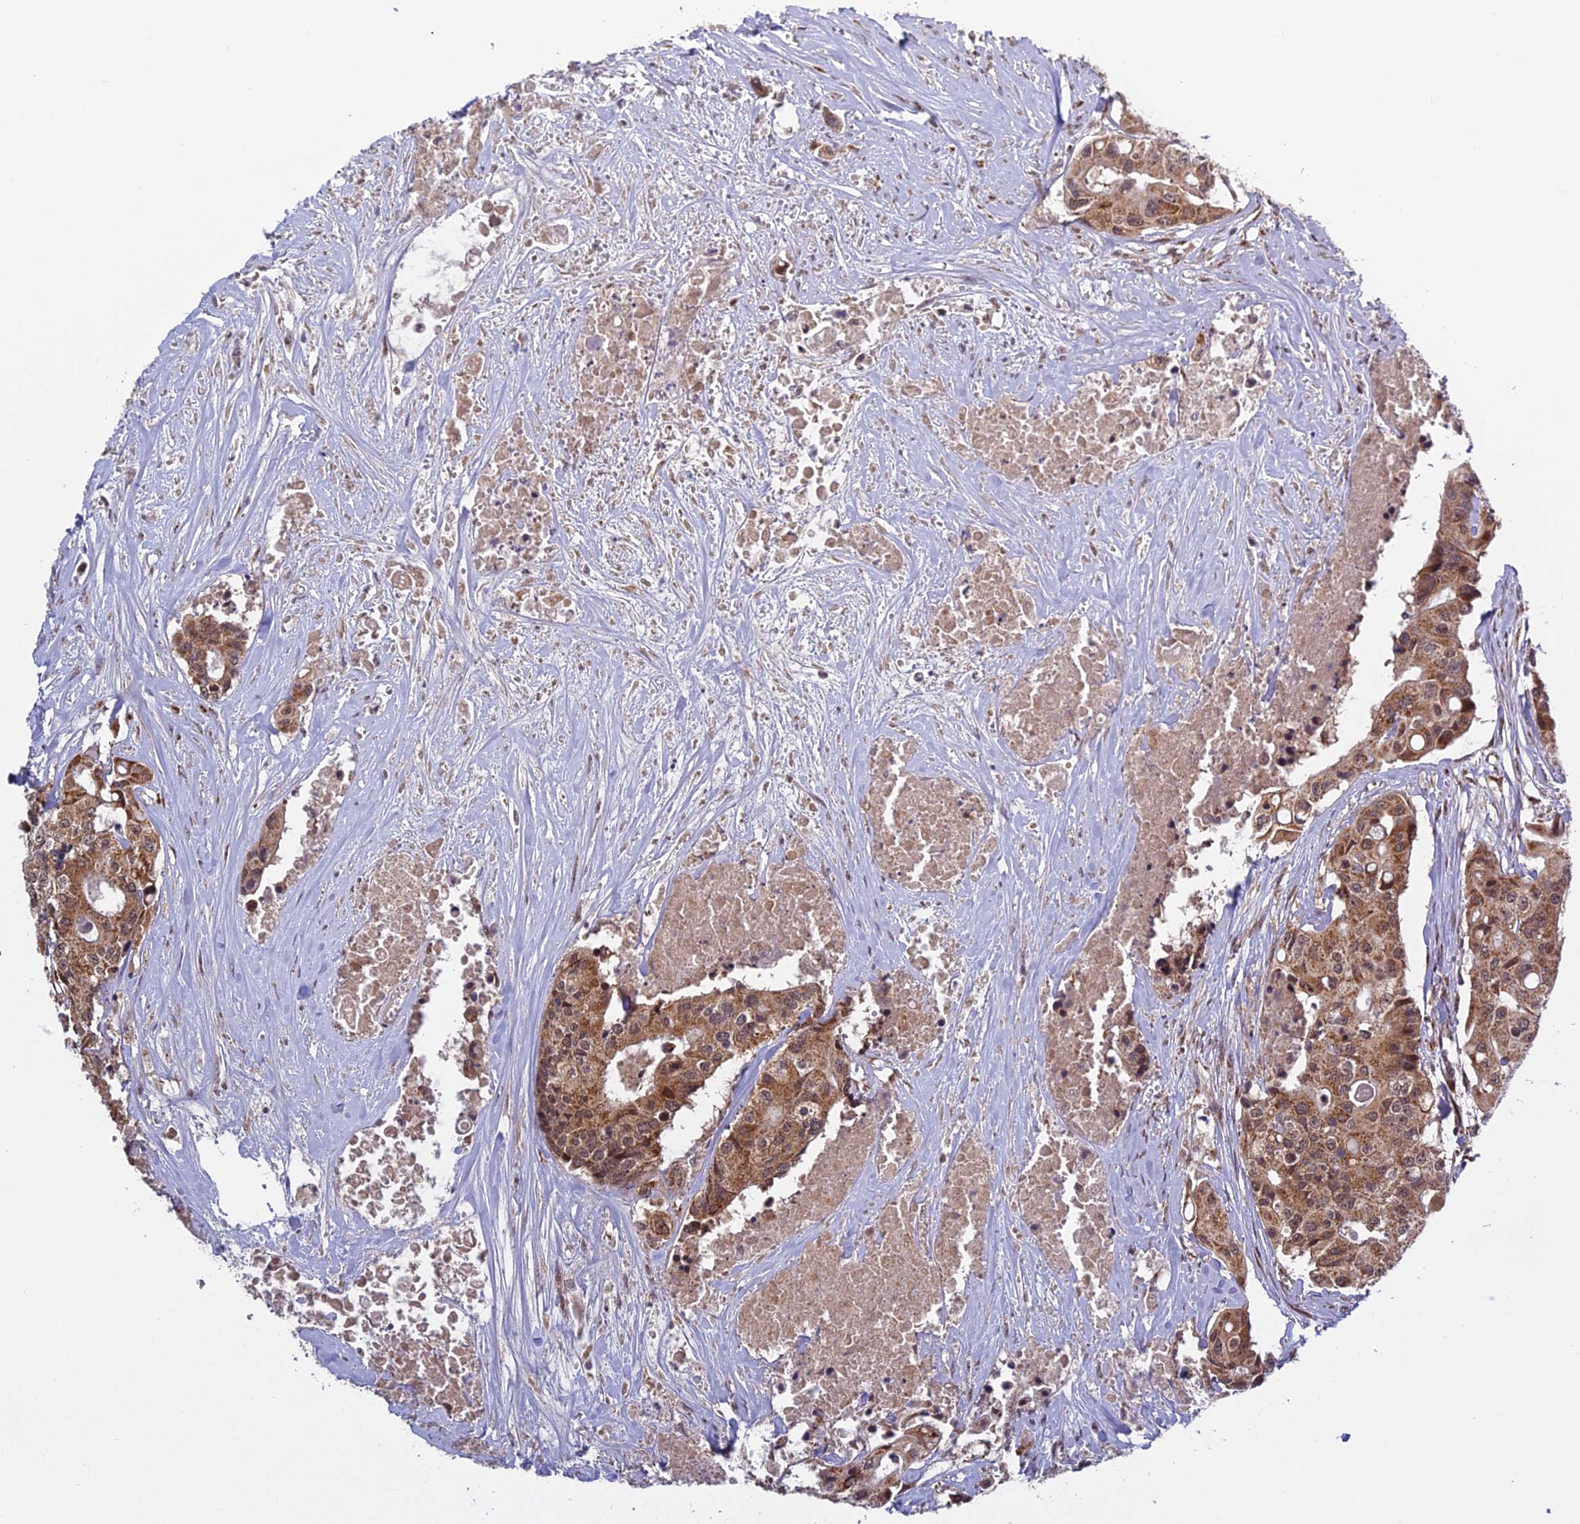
{"staining": {"intensity": "moderate", "quantity": ">75%", "location": "cytoplasmic/membranous"}, "tissue": "colorectal cancer", "cell_type": "Tumor cells", "image_type": "cancer", "snomed": [{"axis": "morphology", "description": "Adenocarcinoma, NOS"}, {"axis": "topography", "description": "Colon"}], "caption": "IHC (DAB (3,3'-diaminobenzidine)) staining of colorectal cancer (adenocarcinoma) displays moderate cytoplasmic/membranous protein expression in about >75% of tumor cells.", "gene": "MEOX1", "patient": {"sex": "male", "age": 77}}